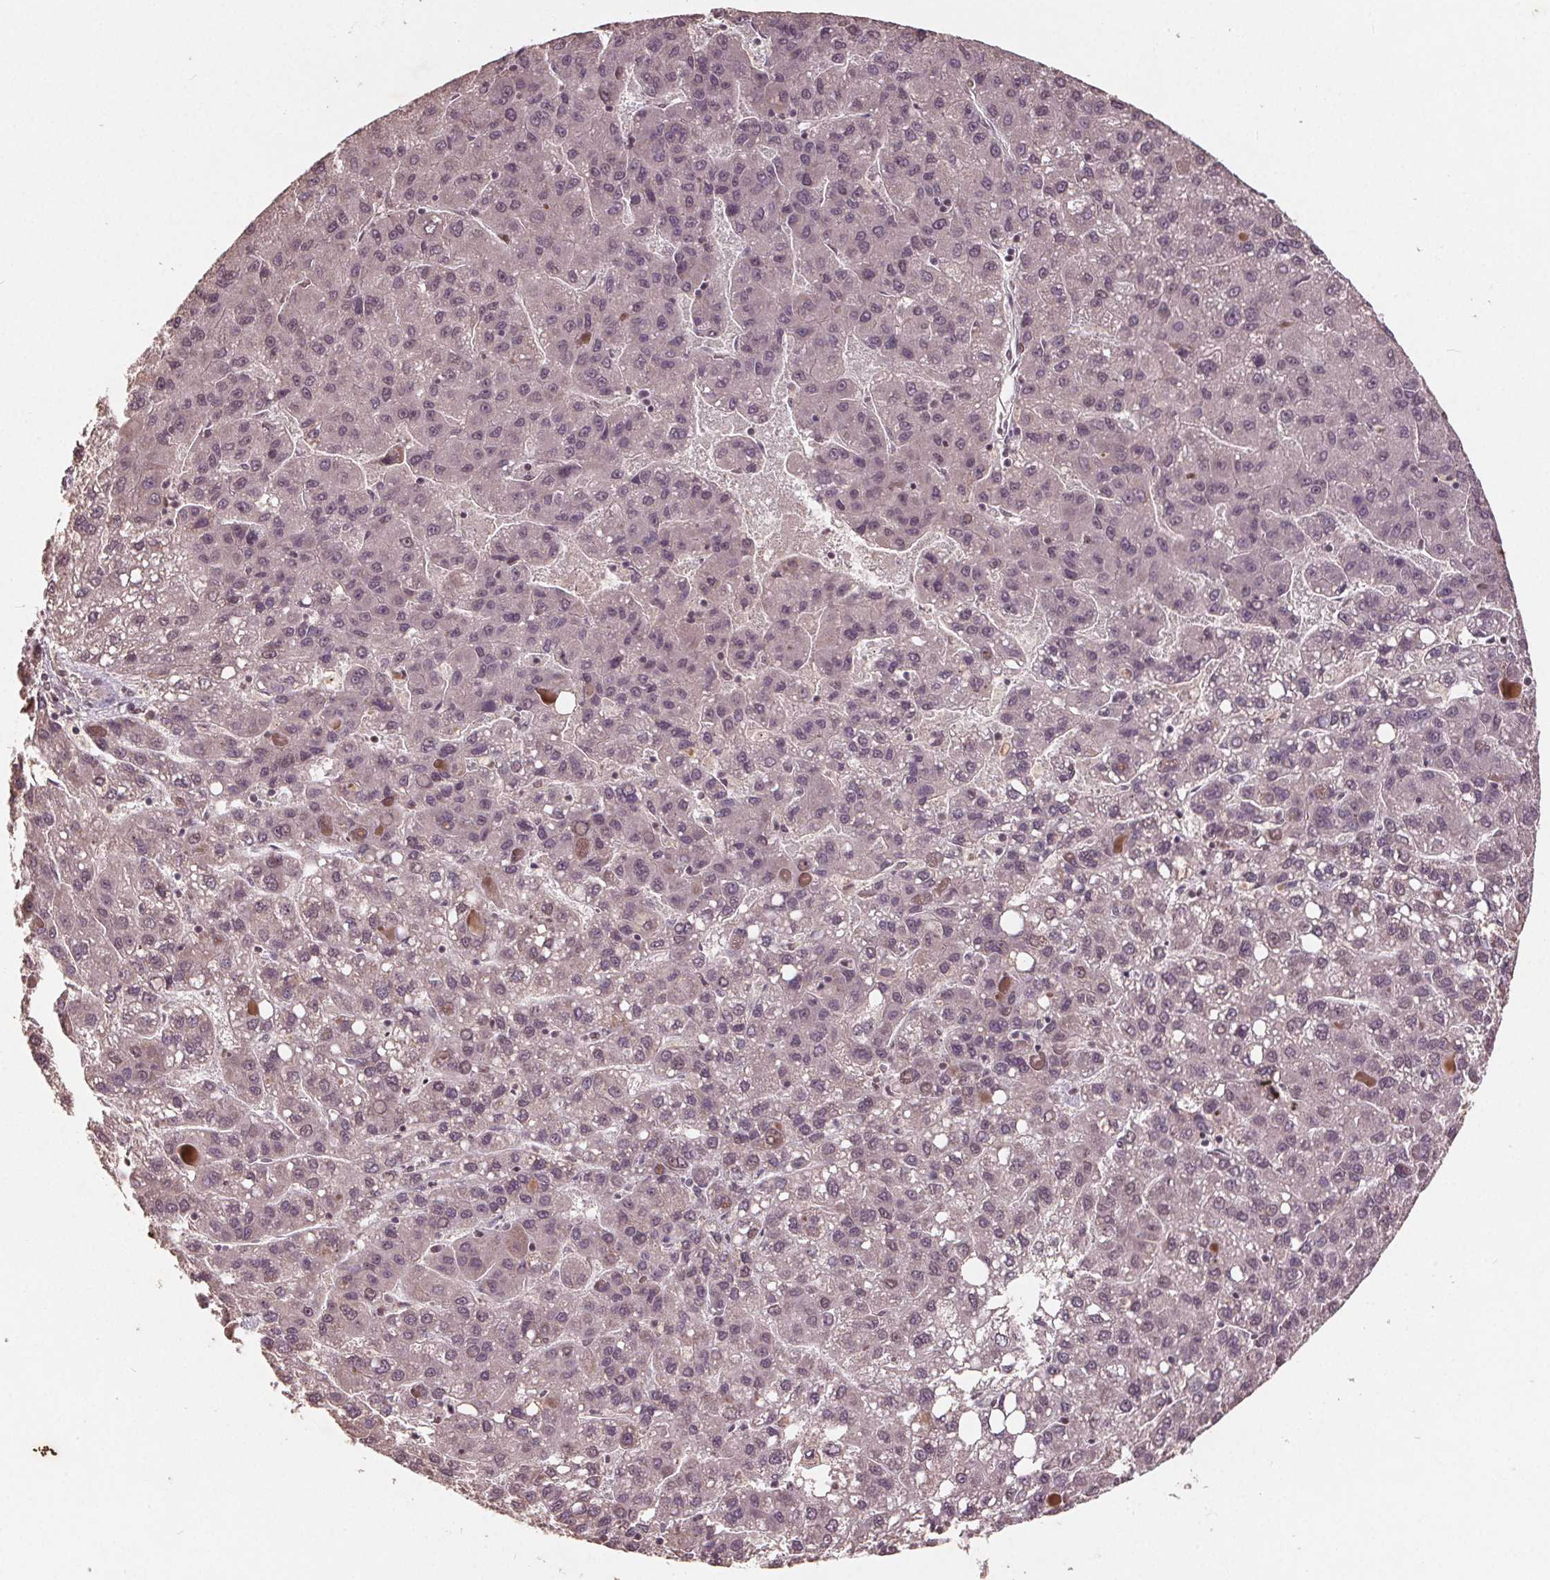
{"staining": {"intensity": "negative", "quantity": "none", "location": "none"}, "tissue": "liver cancer", "cell_type": "Tumor cells", "image_type": "cancer", "snomed": [{"axis": "morphology", "description": "Carcinoma, Hepatocellular, NOS"}, {"axis": "topography", "description": "Liver"}], "caption": "An image of hepatocellular carcinoma (liver) stained for a protein exhibits no brown staining in tumor cells.", "gene": "DNMT3B", "patient": {"sex": "female", "age": 82}}